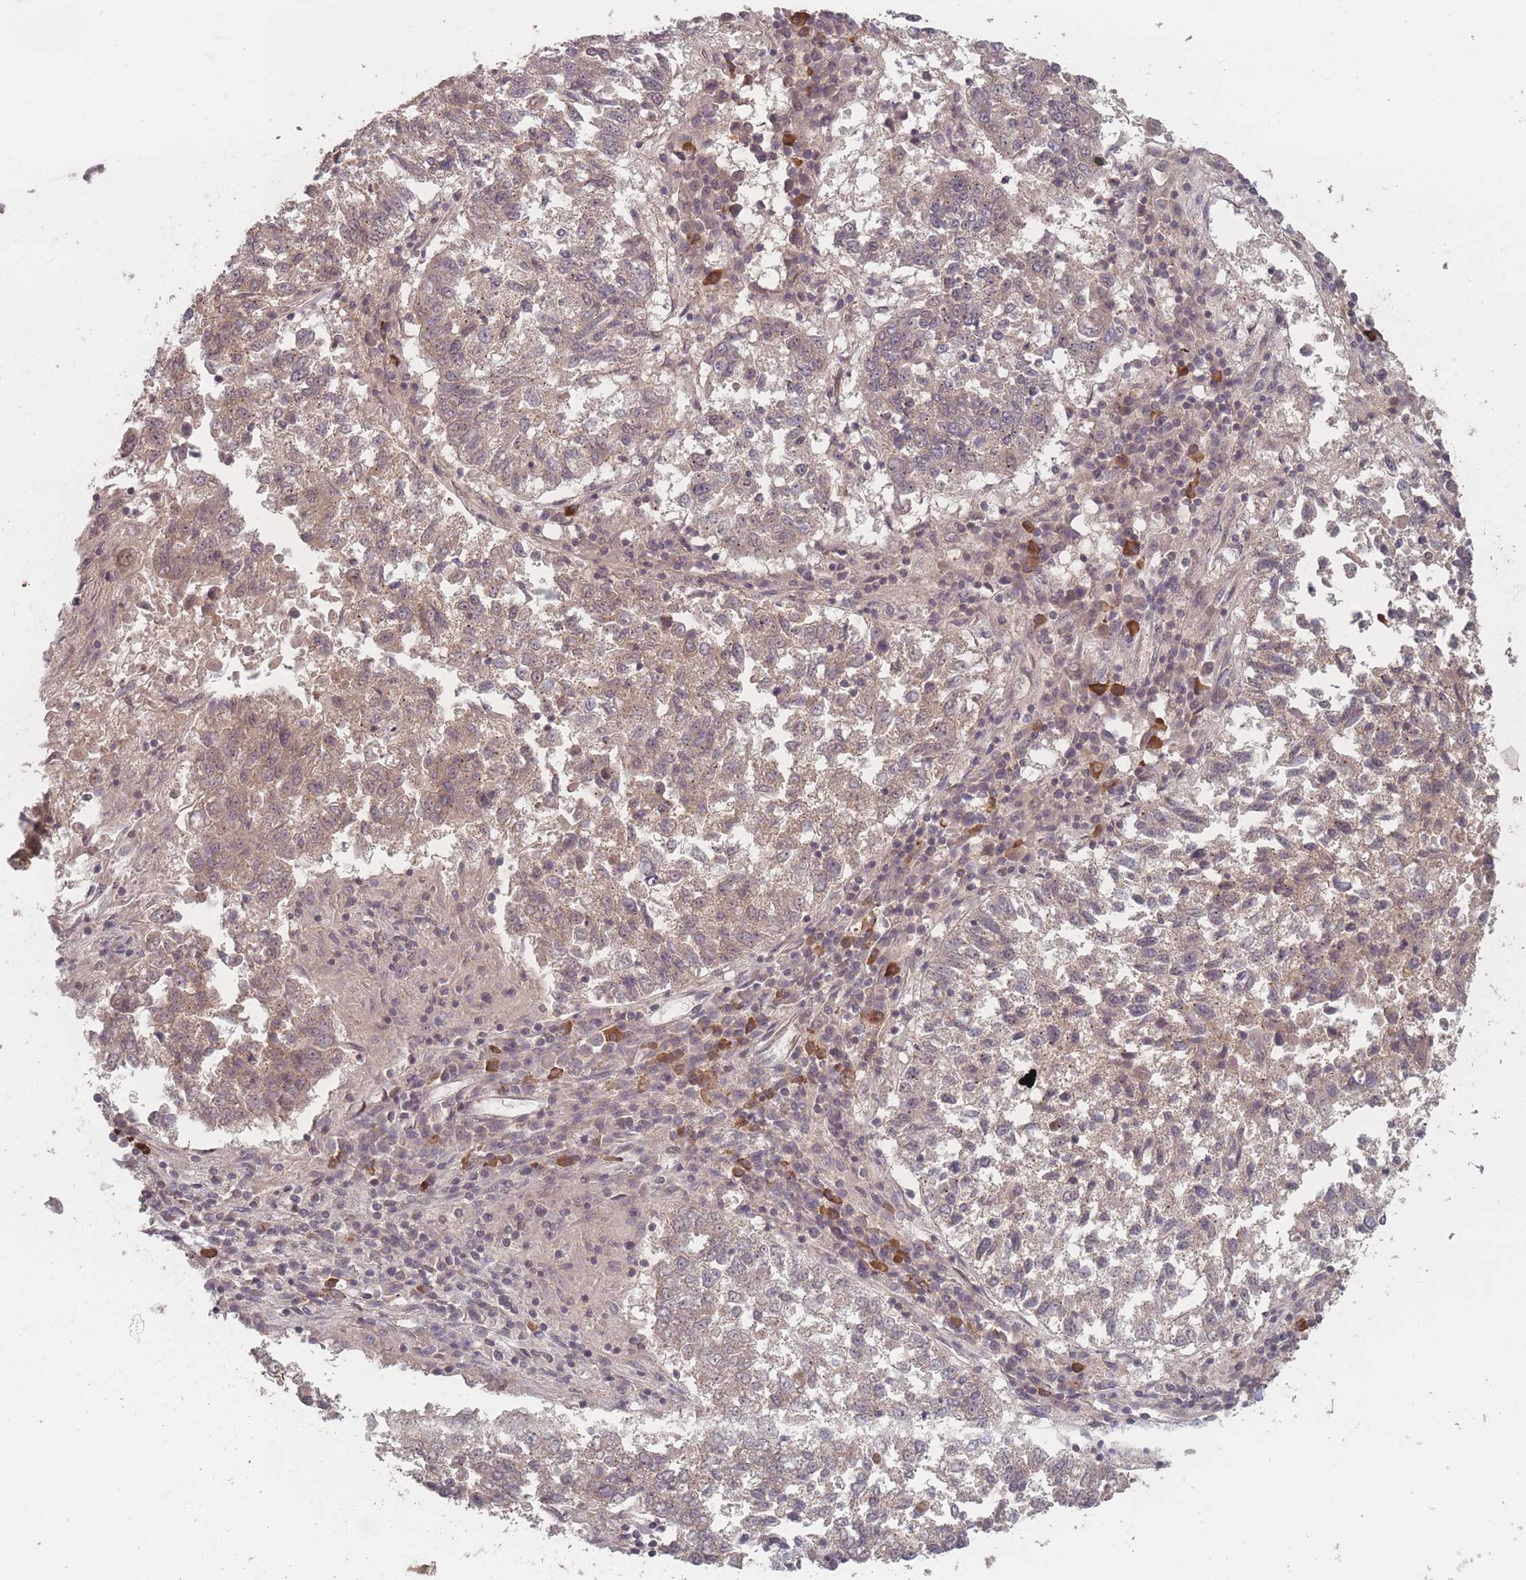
{"staining": {"intensity": "weak", "quantity": "25%-75%", "location": "cytoplasmic/membranous"}, "tissue": "lung cancer", "cell_type": "Tumor cells", "image_type": "cancer", "snomed": [{"axis": "morphology", "description": "Squamous cell carcinoma, NOS"}, {"axis": "topography", "description": "Lung"}], "caption": "High-power microscopy captured an IHC micrograph of squamous cell carcinoma (lung), revealing weak cytoplasmic/membranous staining in approximately 25%-75% of tumor cells.", "gene": "HAGH", "patient": {"sex": "male", "age": 73}}